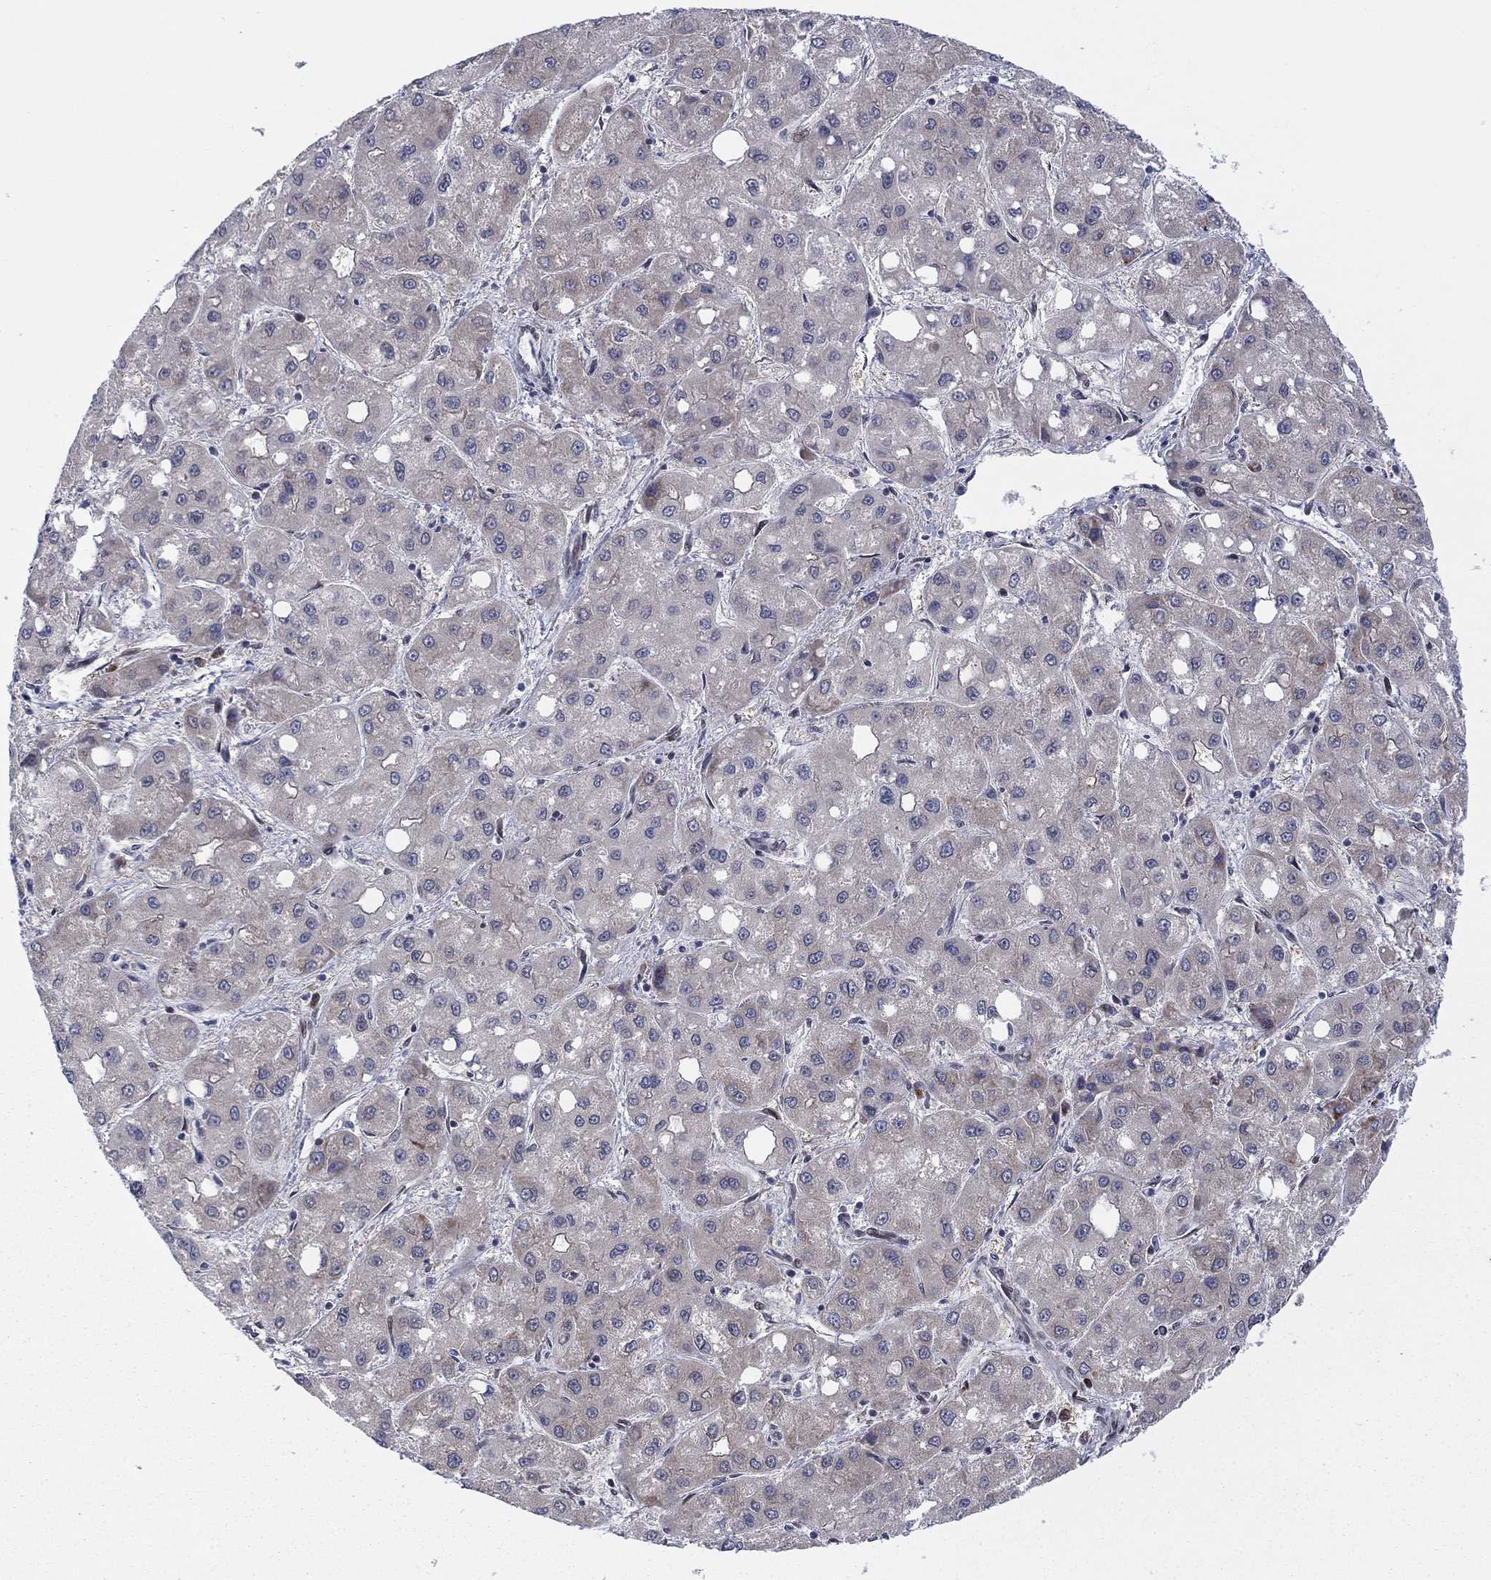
{"staining": {"intensity": "weak", "quantity": "<25%", "location": "cytoplasmic/membranous"}, "tissue": "liver cancer", "cell_type": "Tumor cells", "image_type": "cancer", "snomed": [{"axis": "morphology", "description": "Carcinoma, Hepatocellular, NOS"}, {"axis": "topography", "description": "Liver"}], "caption": "Protein analysis of liver hepatocellular carcinoma displays no significant positivity in tumor cells.", "gene": "TTC21B", "patient": {"sex": "male", "age": 73}}